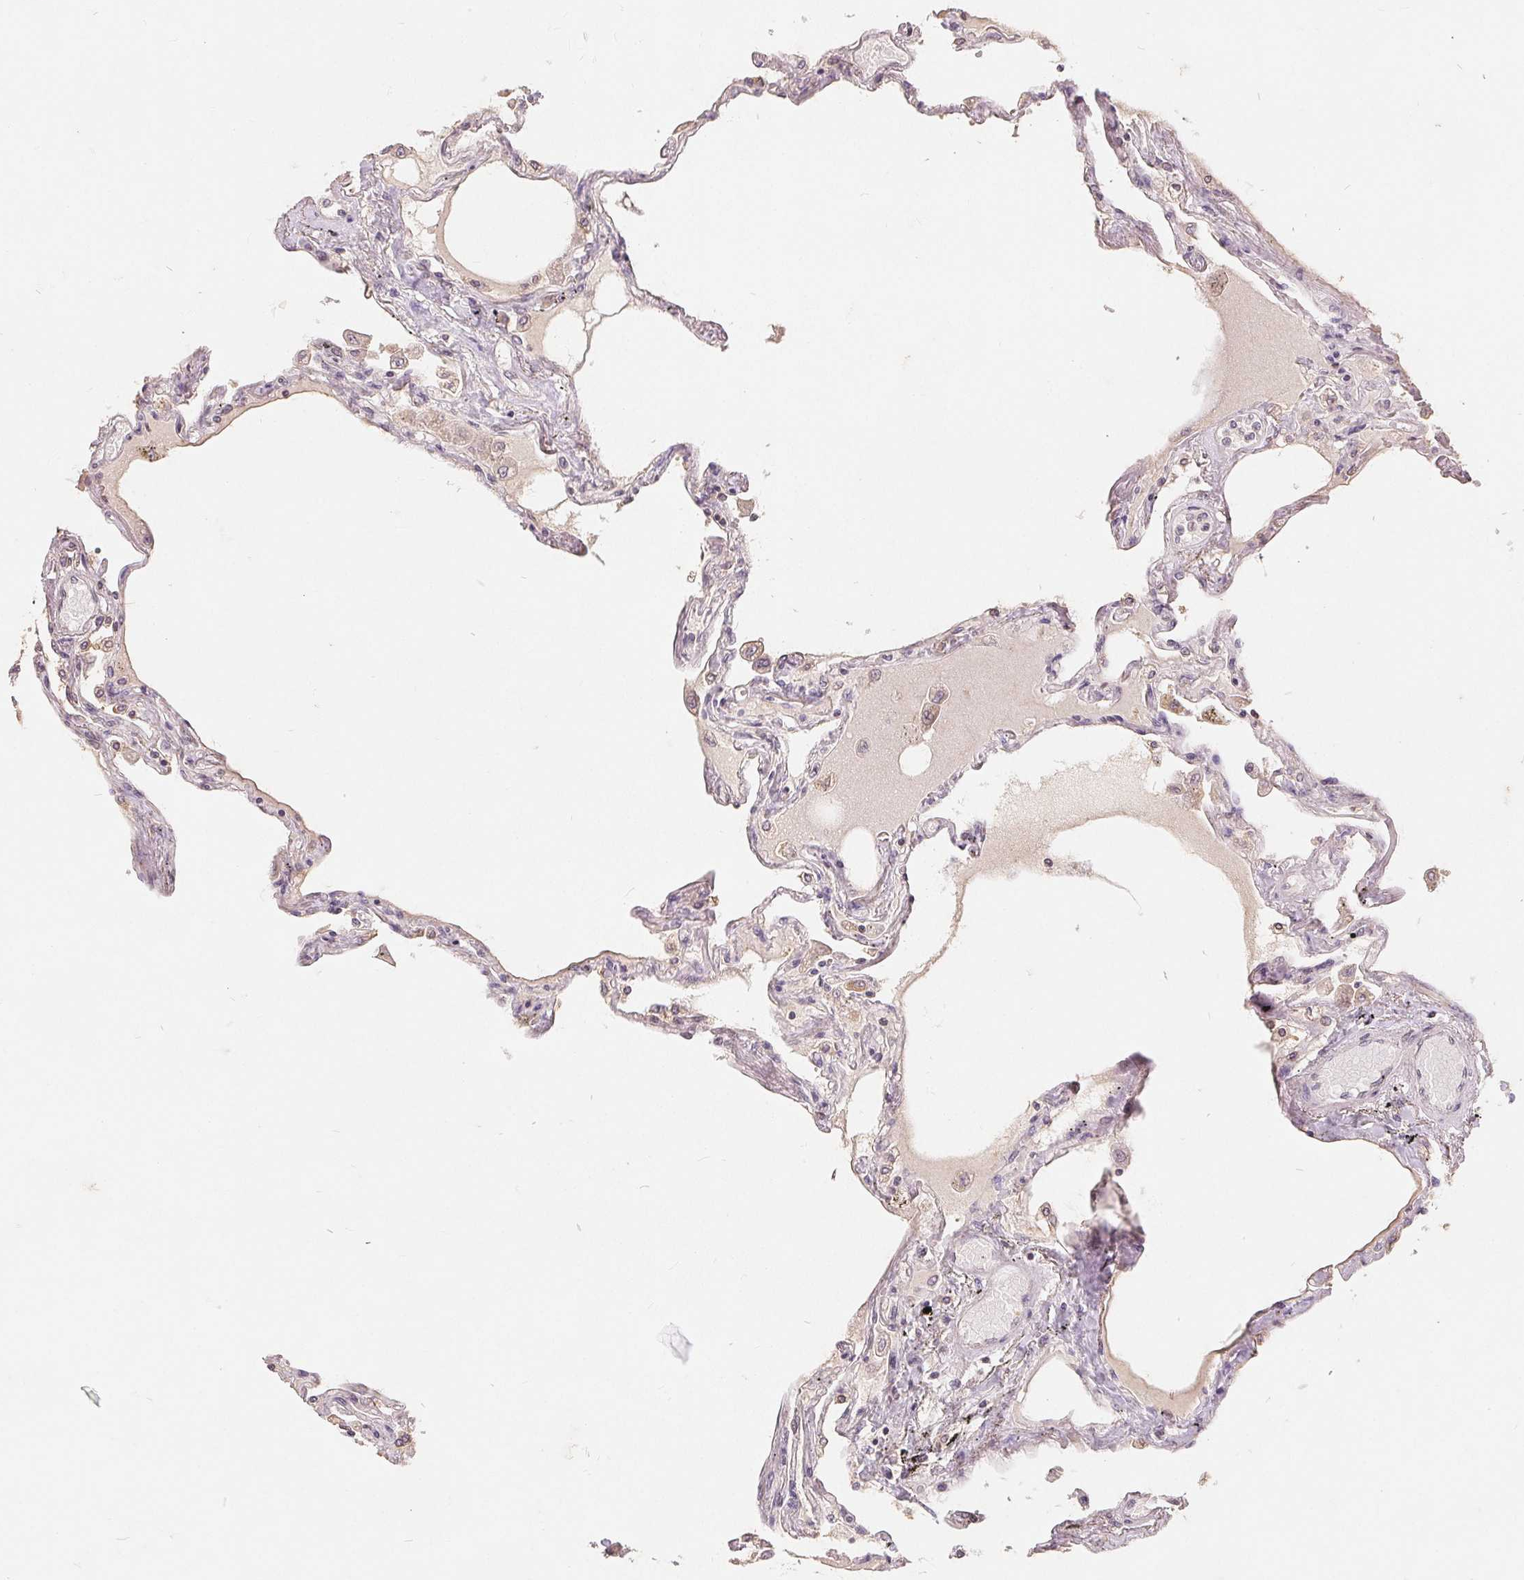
{"staining": {"intensity": "weak", "quantity": "25%-75%", "location": "cytoplasmic/membranous"}, "tissue": "lung", "cell_type": "Alveolar cells", "image_type": "normal", "snomed": [{"axis": "morphology", "description": "Normal tissue, NOS"}, {"axis": "morphology", "description": "Adenocarcinoma, NOS"}, {"axis": "topography", "description": "Cartilage tissue"}, {"axis": "topography", "description": "Lung"}], "caption": "This is a photomicrograph of IHC staining of benign lung, which shows weak positivity in the cytoplasmic/membranous of alveolar cells.", "gene": "CDIPT", "patient": {"sex": "female", "age": 67}}